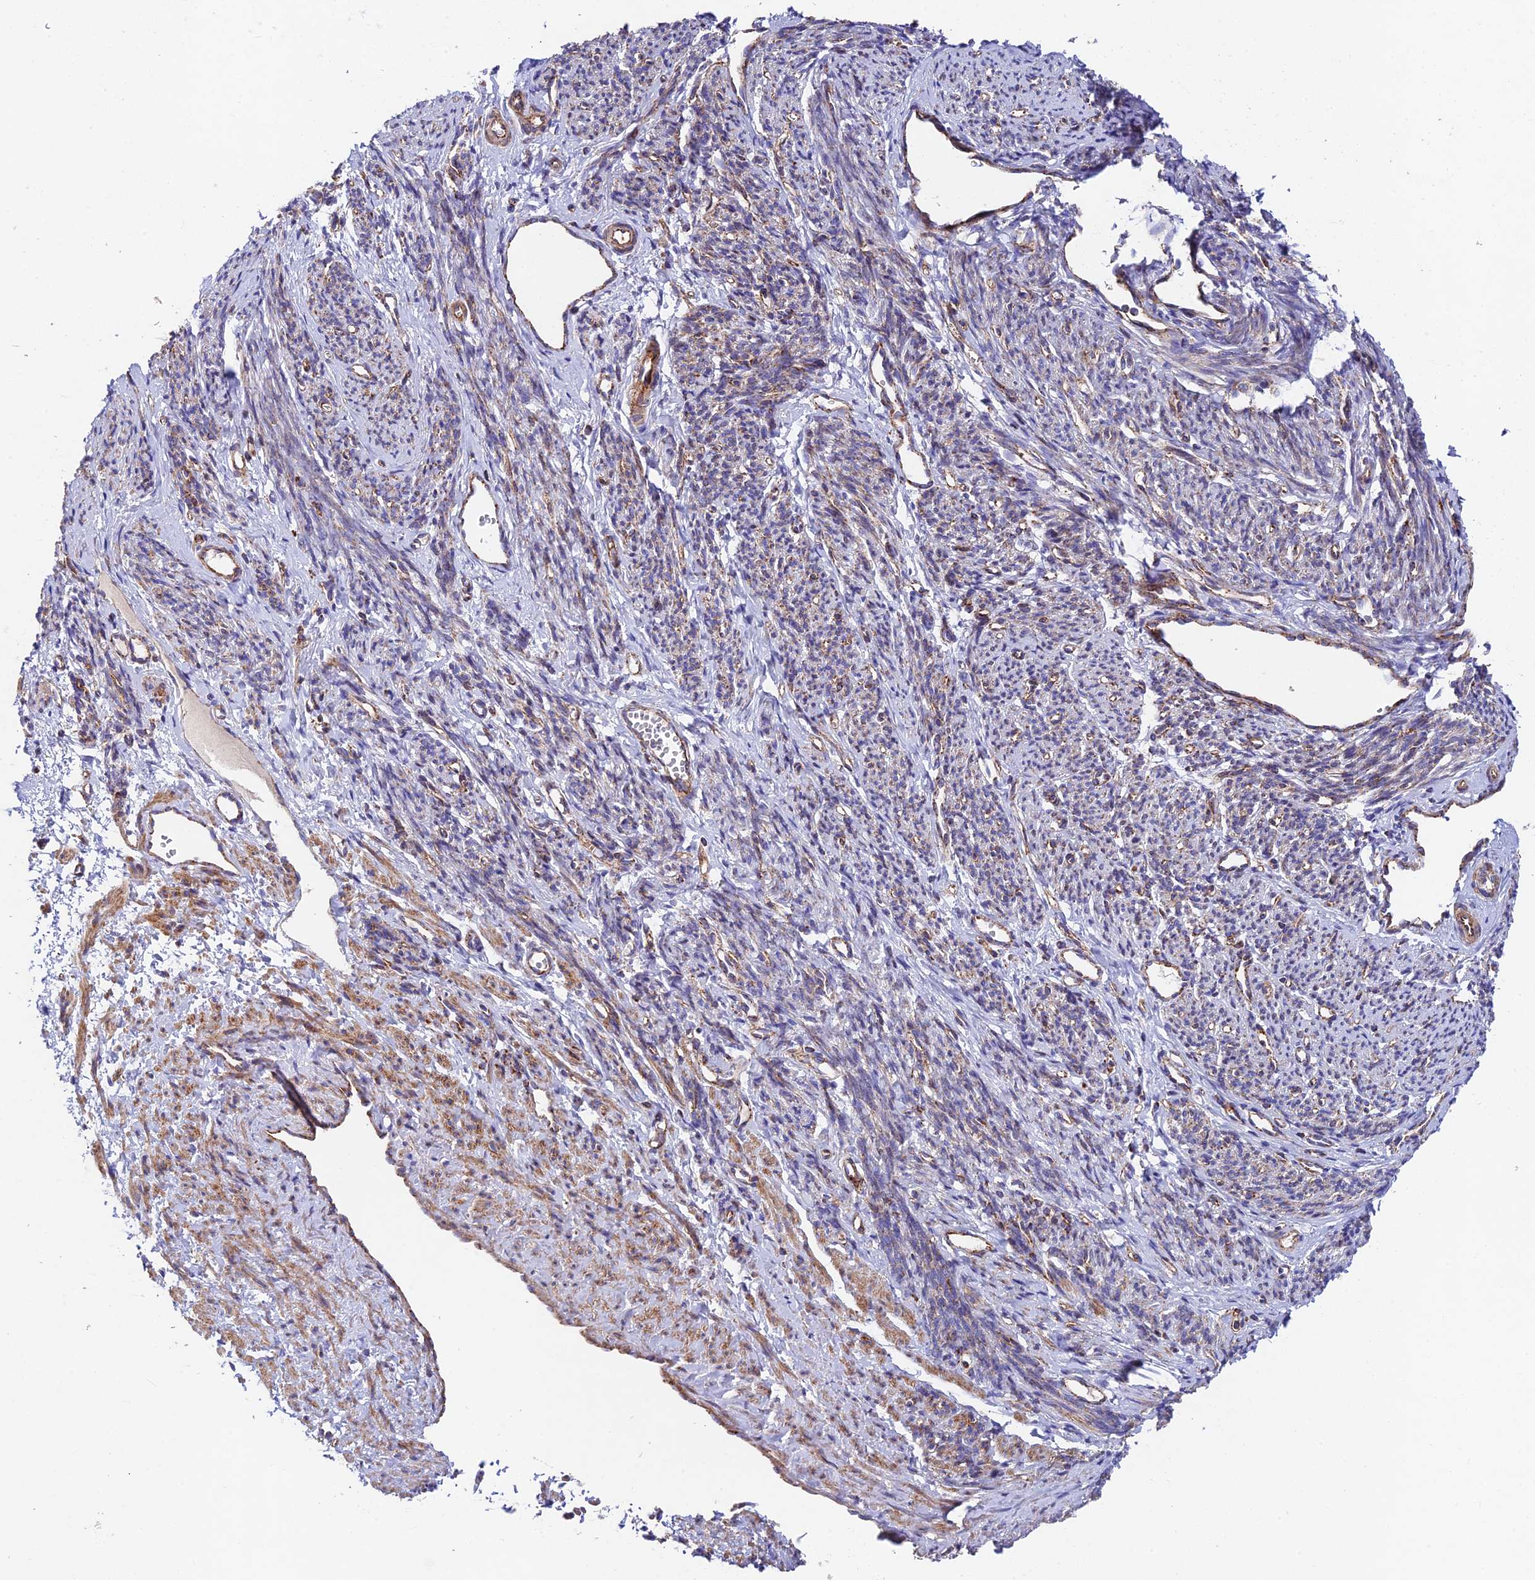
{"staining": {"intensity": "moderate", "quantity": "<25%", "location": "cytoplasmic/membranous"}, "tissue": "smooth muscle", "cell_type": "Smooth muscle cells", "image_type": "normal", "snomed": [{"axis": "morphology", "description": "Normal tissue, NOS"}, {"axis": "topography", "description": "Smooth muscle"}, {"axis": "topography", "description": "Uterus"}], "caption": "This histopathology image demonstrates normal smooth muscle stained with immunohistochemistry to label a protein in brown. The cytoplasmic/membranous of smooth muscle cells show moderate positivity for the protein. Nuclei are counter-stained blue.", "gene": "KHDC3L", "patient": {"sex": "female", "age": 59}}